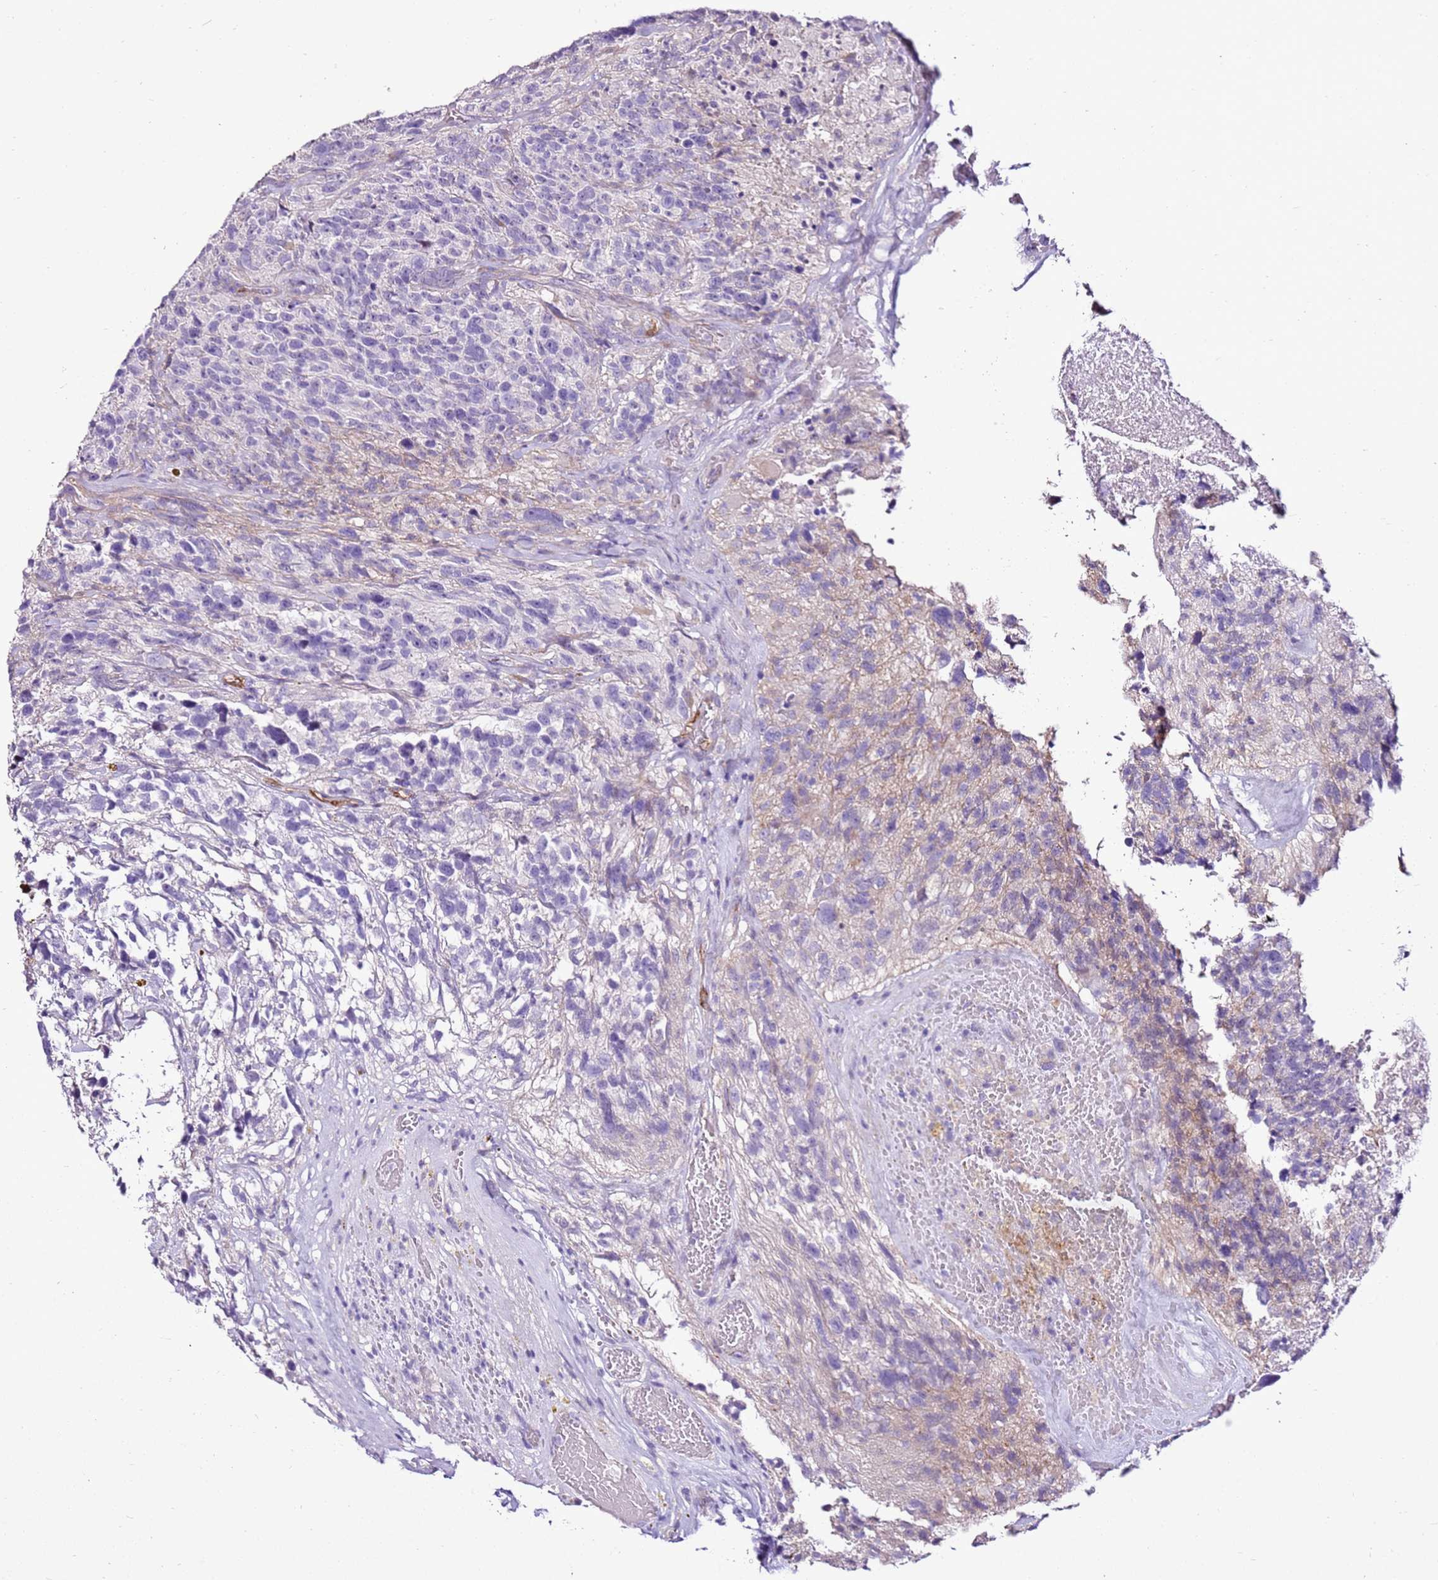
{"staining": {"intensity": "negative", "quantity": "none", "location": "none"}, "tissue": "glioma", "cell_type": "Tumor cells", "image_type": "cancer", "snomed": [{"axis": "morphology", "description": "Glioma, malignant, High grade"}, {"axis": "topography", "description": "Brain"}], "caption": "DAB (3,3'-diaminobenzidine) immunohistochemical staining of human malignant high-grade glioma demonstrates no significant staining in tumor cells.", "gene": "SLC38A5", "patient": {"sex": "male", "age": 69}}